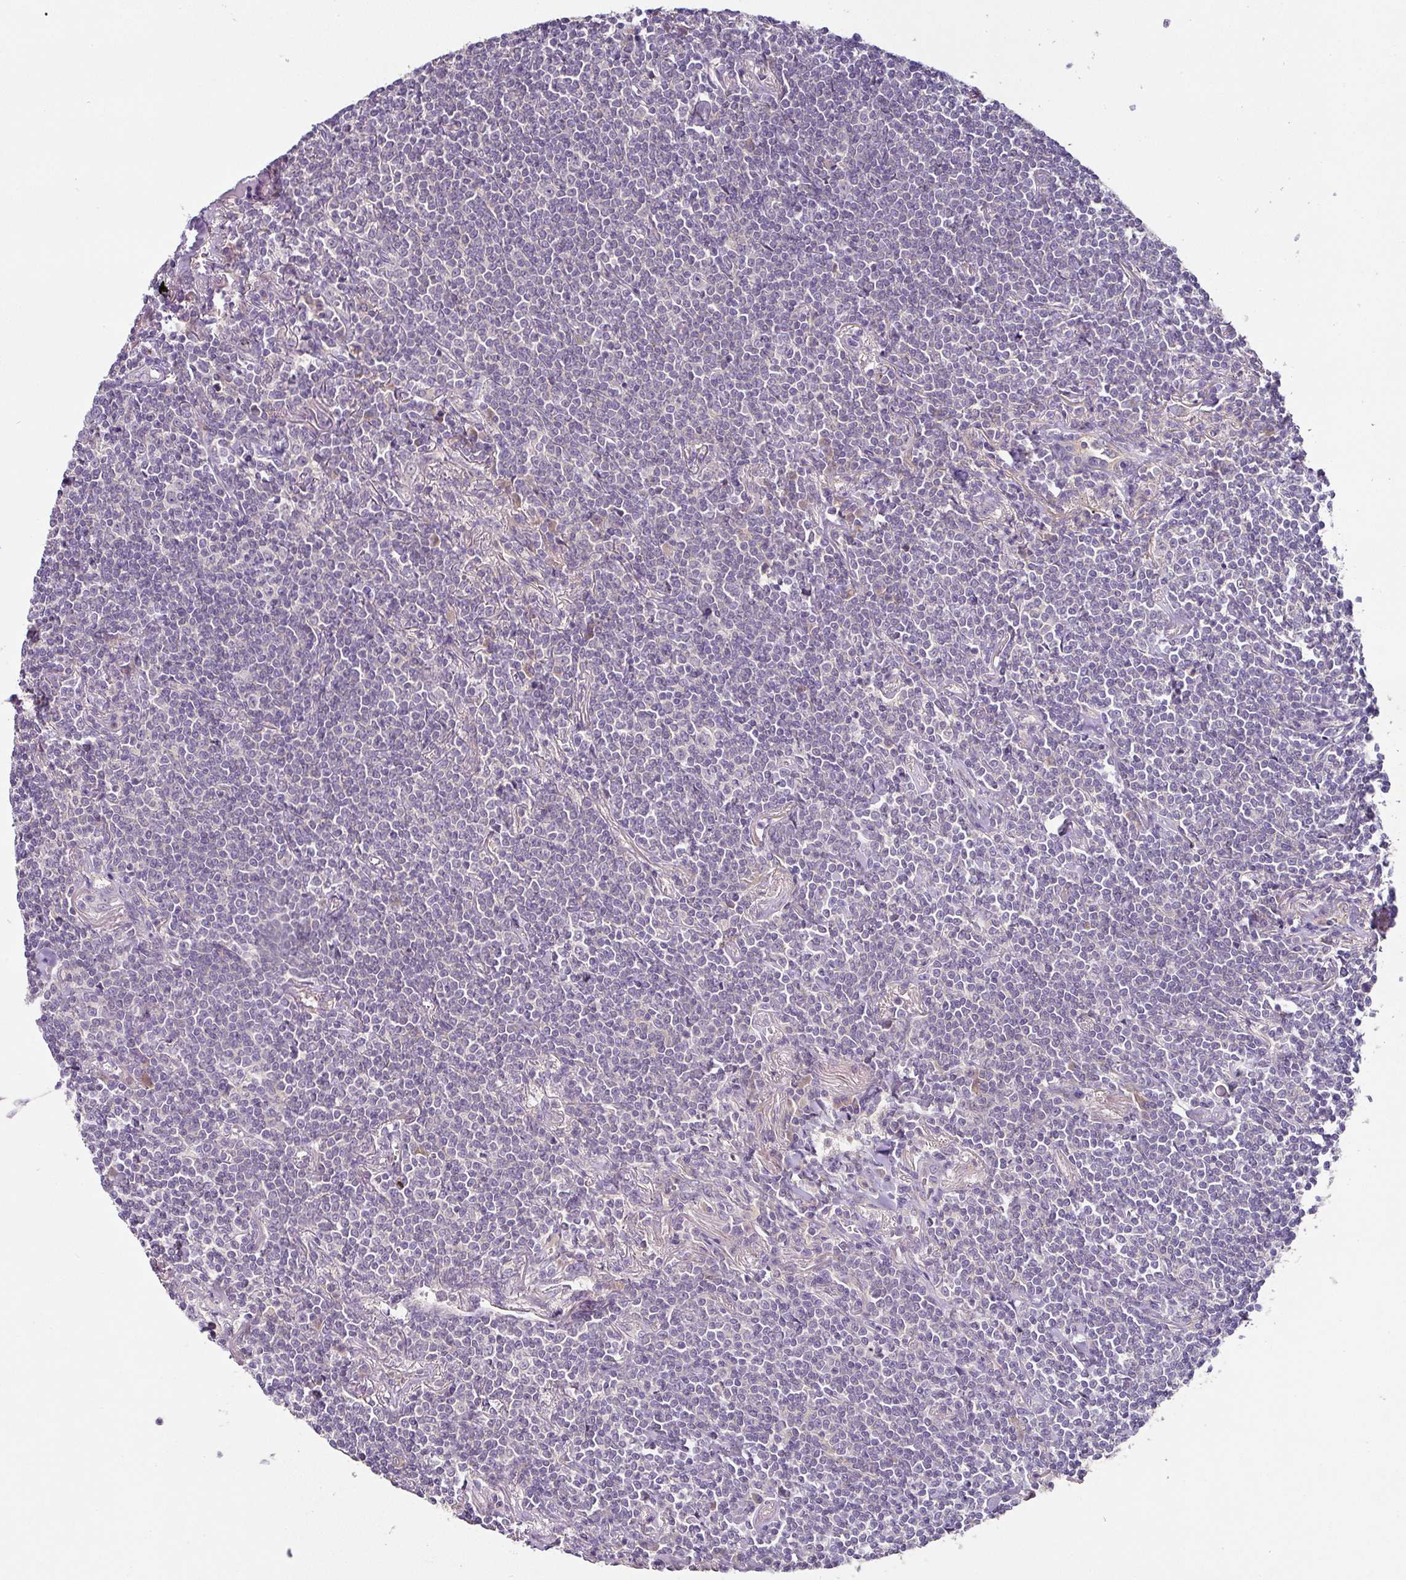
{"staining": {"intensity": "negative", "quantity": "none", "location": "none"}, "tissue": "lymphoma", "cell_type": "Tumor cells", "image_type": "cancer", "snomed": [{"axis": "morphology", "description": "Malignant lymphoma, non-Hodgkin's type, Low grade"}, {"axis": "topography", "description": "Lung"}], "caption": "Lymphoma stained for a protein using immunohistochemistry displays no positivity tumor cells.", "gene": "SKIC2", "patient": {"sex": "female", "age": 71}}